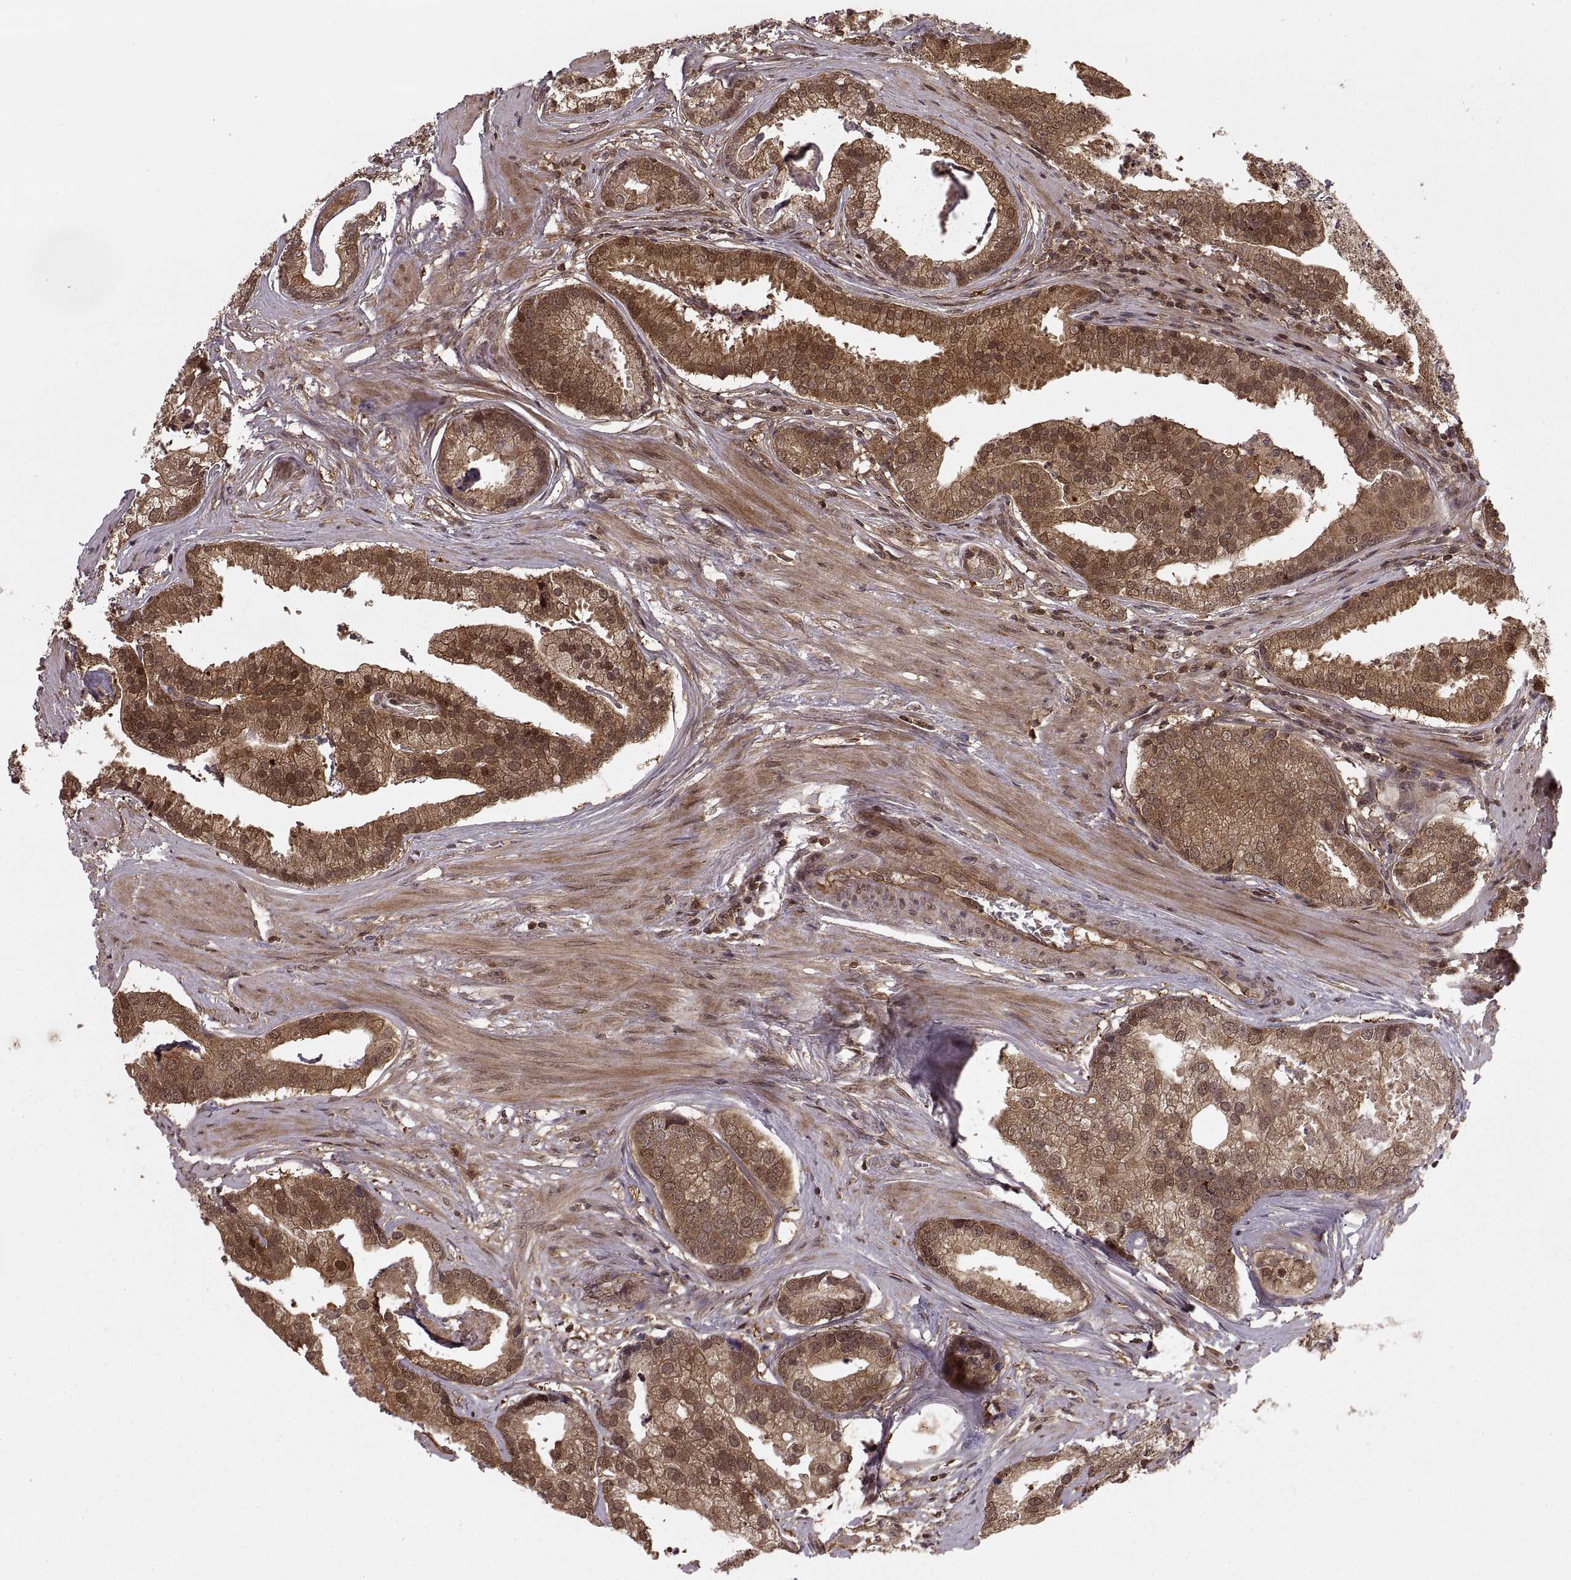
{"staining": {"intensity": "strong", "quantity": ">75%", "location": "cytoplasmic/membranous,nuclear"}, "tissue": "prostate cancer", "cell_type": "Tumor cells", "image_type": "cancer", "snomed": [{"axis": "morphology", "description": "Adenocarcinoma, NOS"}, {"axis": "topography", "description": "Prostate and seminal vesicle, NOS"}, {"axis": "topography", "description": "Prostate"}], "caption": "This is an image of immunohistochemistry staining of prostate adenocarcinoma, which shows strong expression in the cytoplasmic/membranous and nuclear of tumor cells.", "gene": "DEDD", "patient": {"sex": "male", "age": 44}}